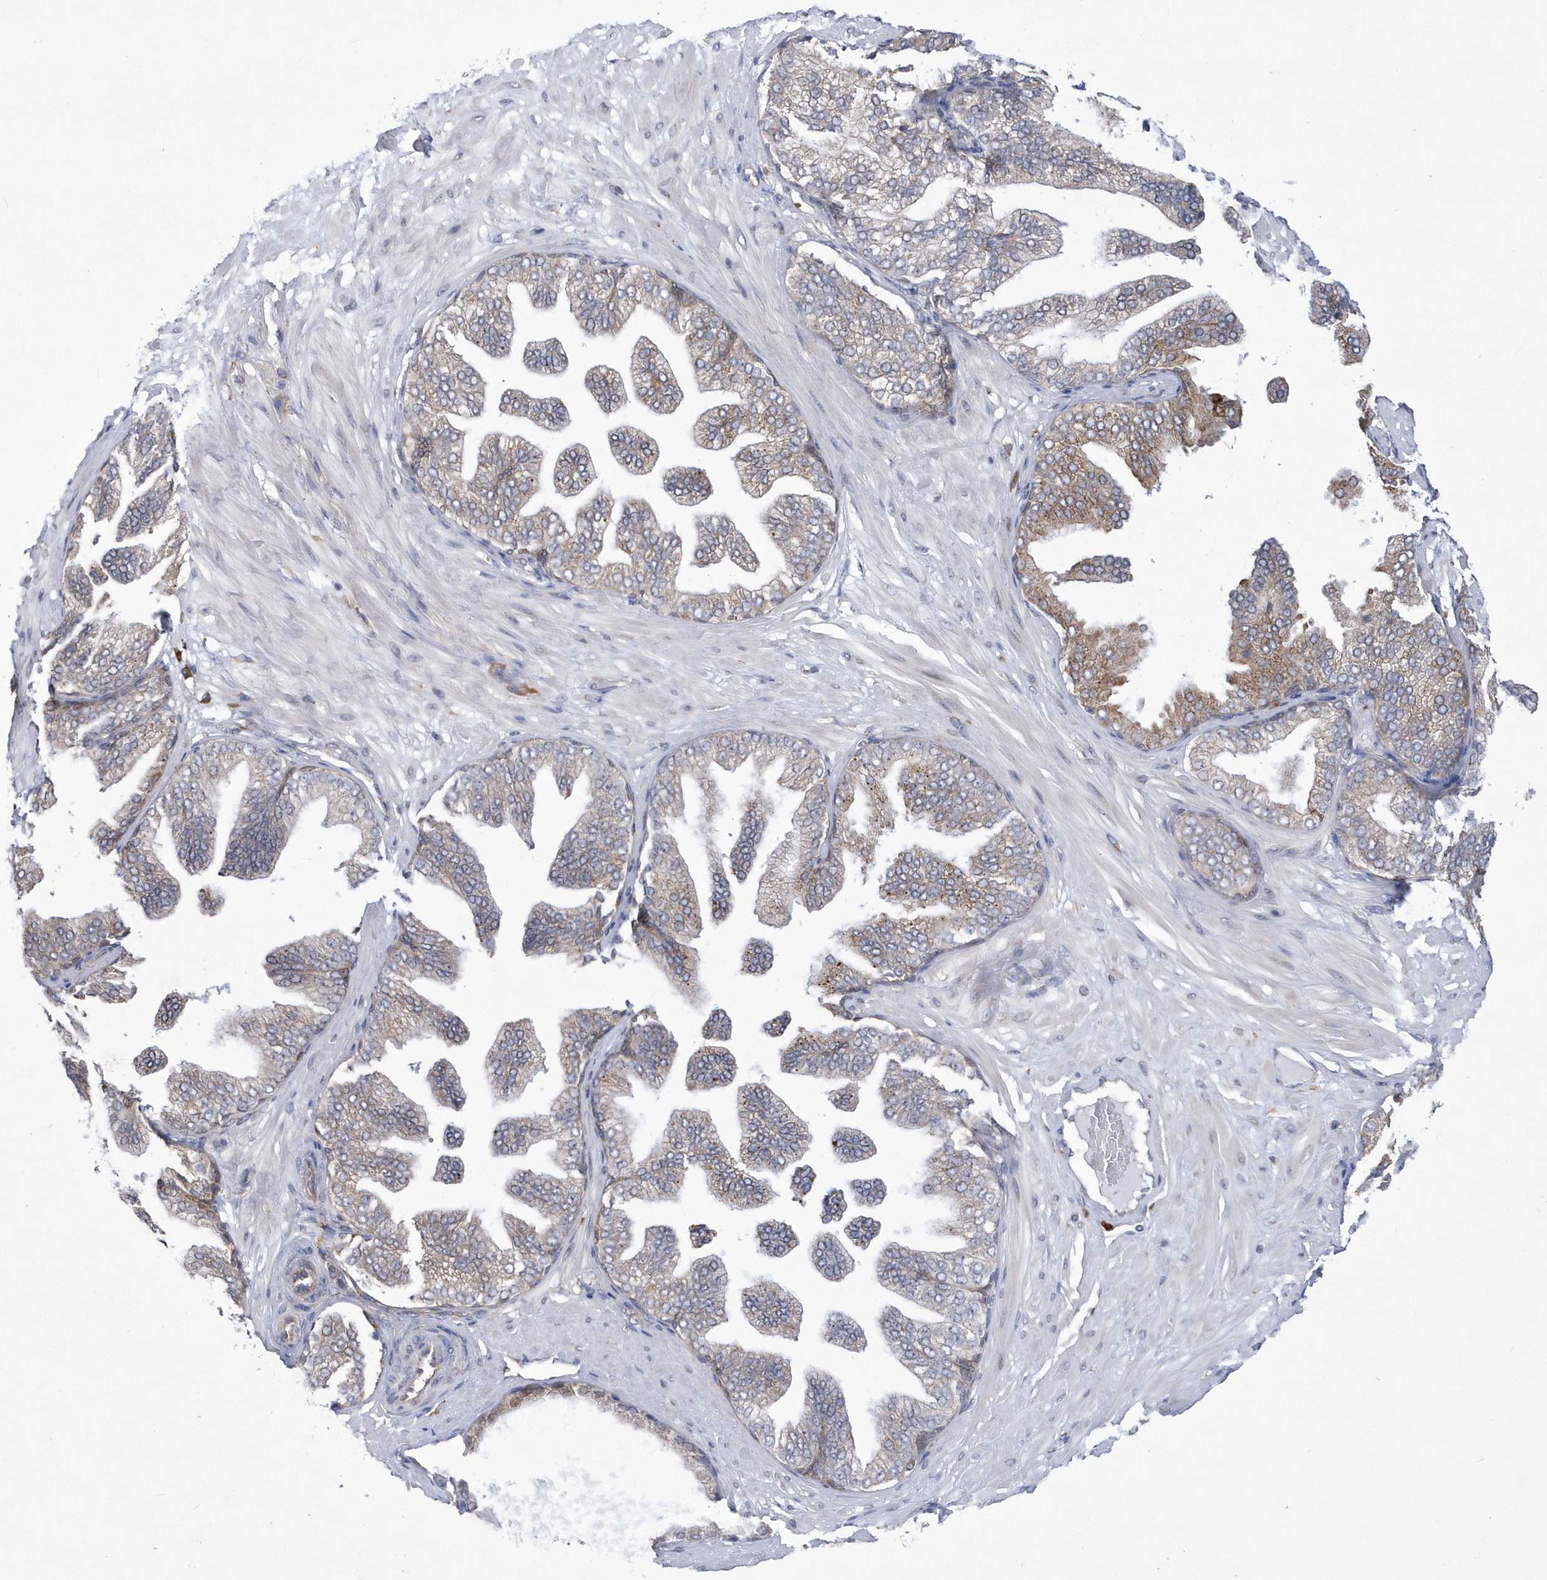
{"staining": {"intensity": "negative", "quantity": "none", "location": "none"}, "tissue": "adipose tissue", "cell_type": "Adipocytes", "image_type": "normal", "snomed": [{"axis": "morphology", "description": "Normal tissue, NOS"}, {"axis": "morphology", "description": "Adenocarcinoma, Low grade"}, {"axis": "topography", "description": "Prostate"}, {"axis": "topography", "description": "Peripheral nerve tissue"}], "caption": "Immunohistochemical staining of benign adipose tissue reveals no significant expression in adipocytes.", "gene": "MED31", "patient": {"sex": "male", "age": 63}}